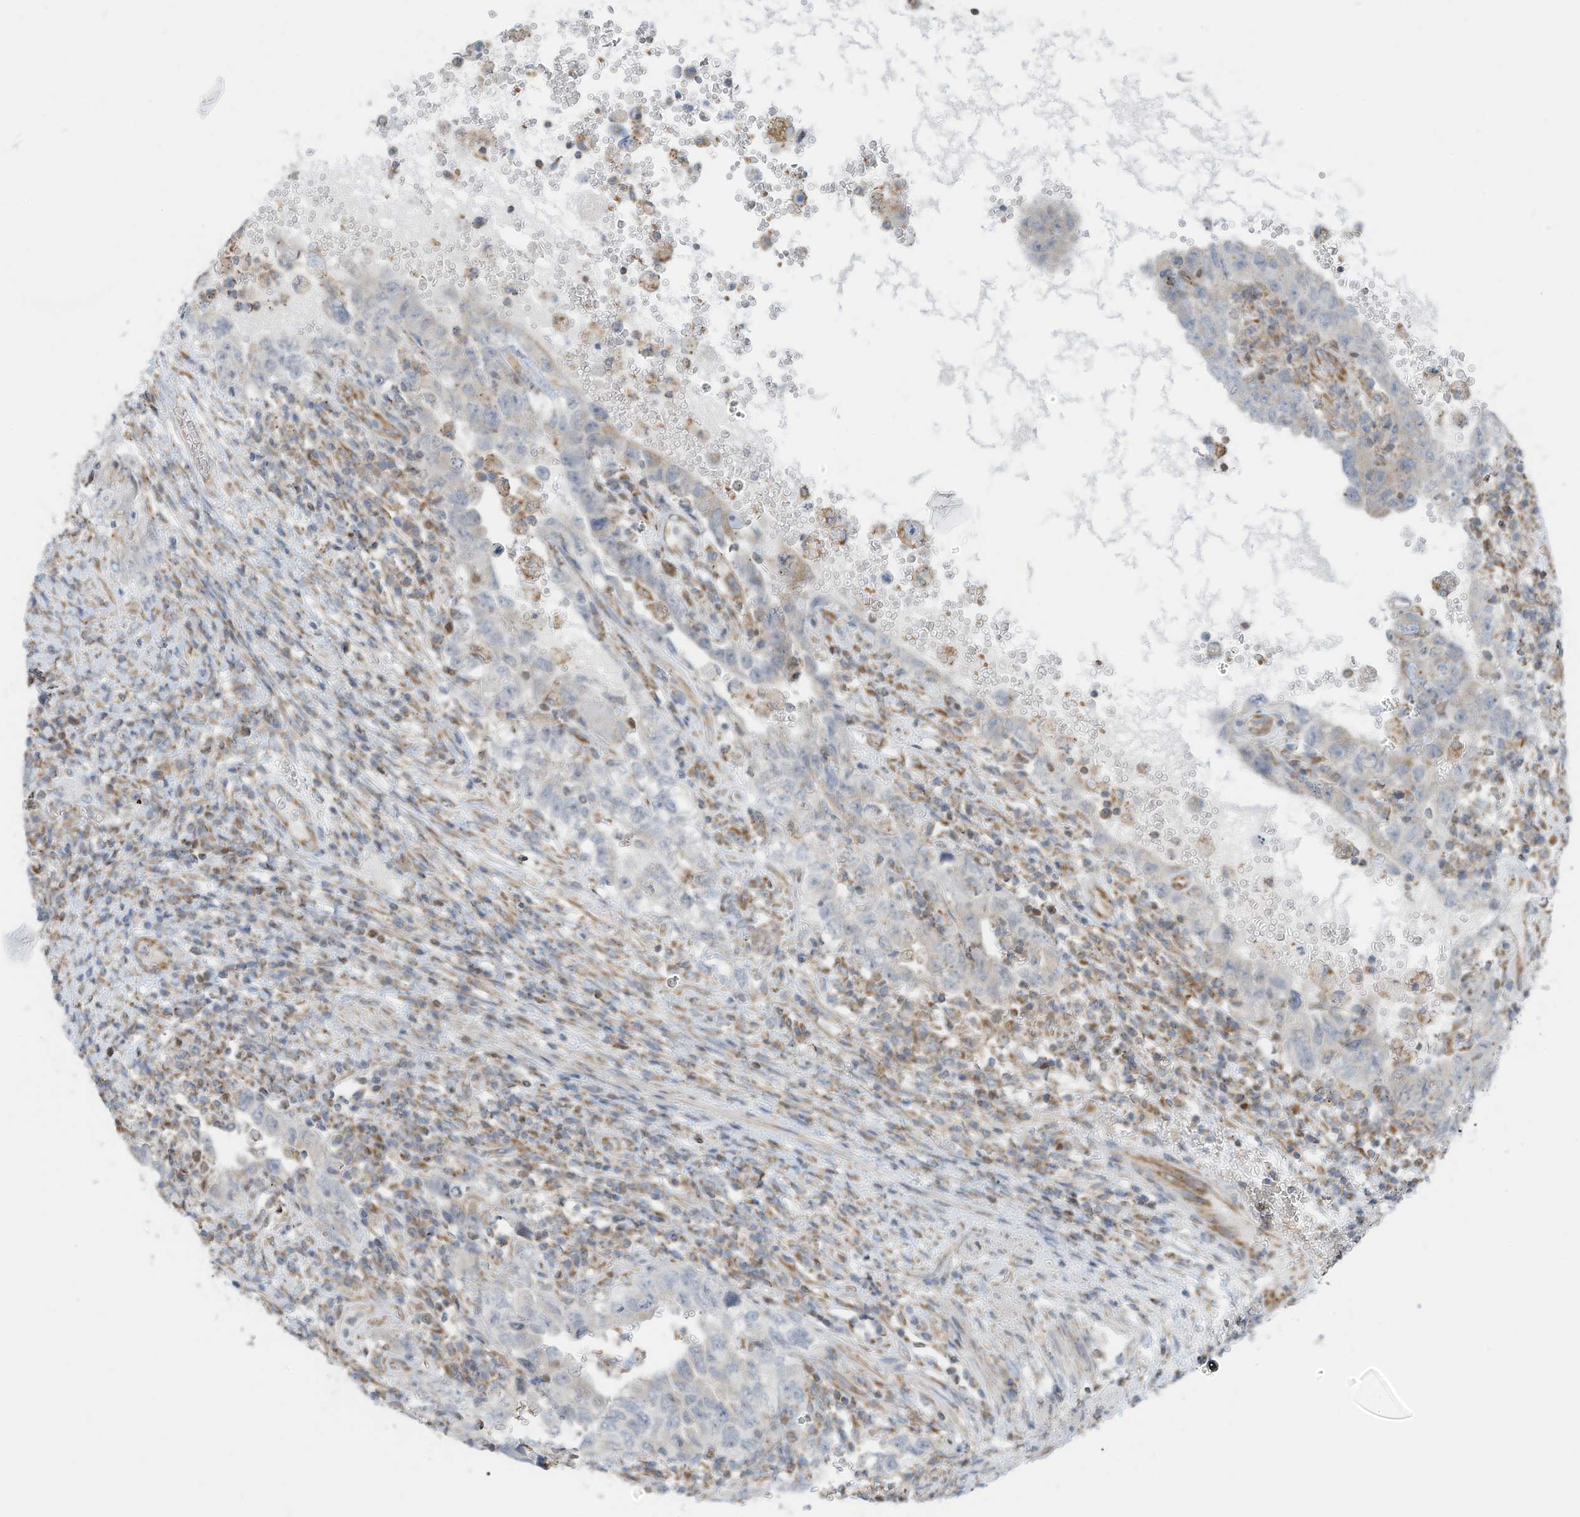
{"staining": {"intensity": "moderate", "quantity": "<25%", "location": "cytoplasmic/membranous"}, "tissue": "testis cancer", "cell_type": "Tumor cells", "image_type": "cancer", "snomed": [{"axis": "morphology", "description": "Carcinoma, Embryonal, NOS"}, {"axis": "topography", "description": "Testis"}], "caption": "Approximately <25% of tumor cells in testis embryonal carcinoma show moderate cytoplasmic/membranous protein staining as visualized by brown immunohistochemical staining.", "gene": "EOMES", "patient": {"sex": "male", "age": 26}}